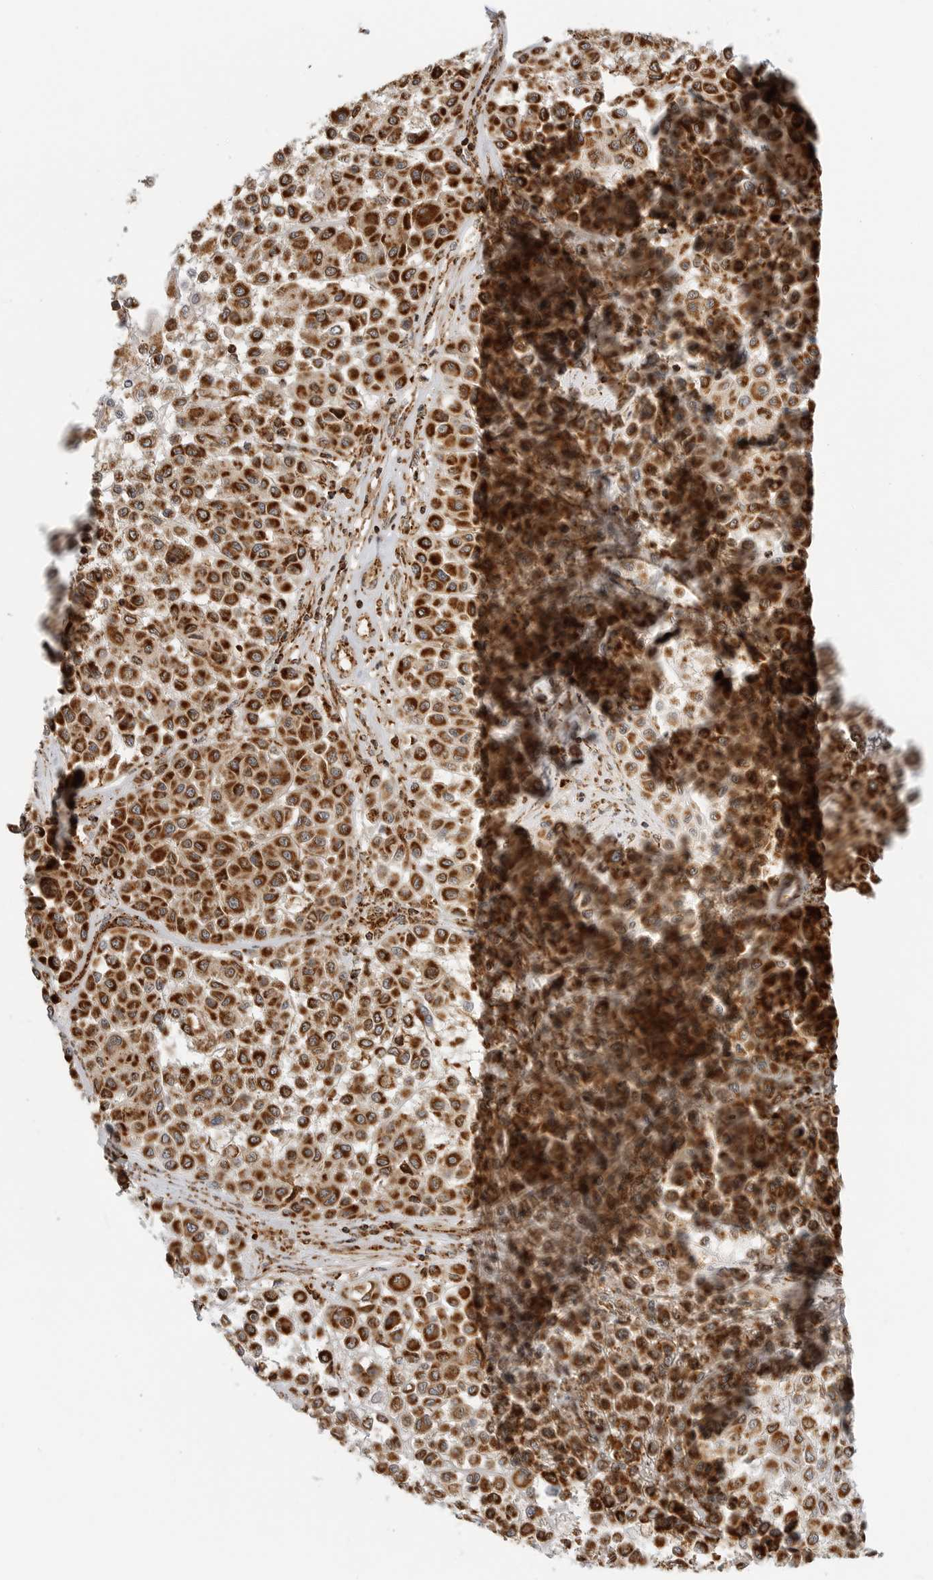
{"staining": {"intensity": "strong", "quantity": ">75%", "location": "cytoplasmic/membranous"}, "tissue": "melanoma", "cell_type": "Tumor cells", "image_type": "cancer", "snomed": [{"axis": "morphology", "description": "Malignant melanoma, Metastatic site"}, {"axis": "topography", "description": "Soft tissue"}], "caption": "Melanoma tissue shows strong cytoplasmic/membranous staining in about >75% of tumor cells, visualized by immunohistochemistry. (DAB (3,3'-diaminobenzidine) IHC with brightfield microscopy, high magnification).", "gene": "BMP2K", "patient": {"sex": "male", "age": 41}}